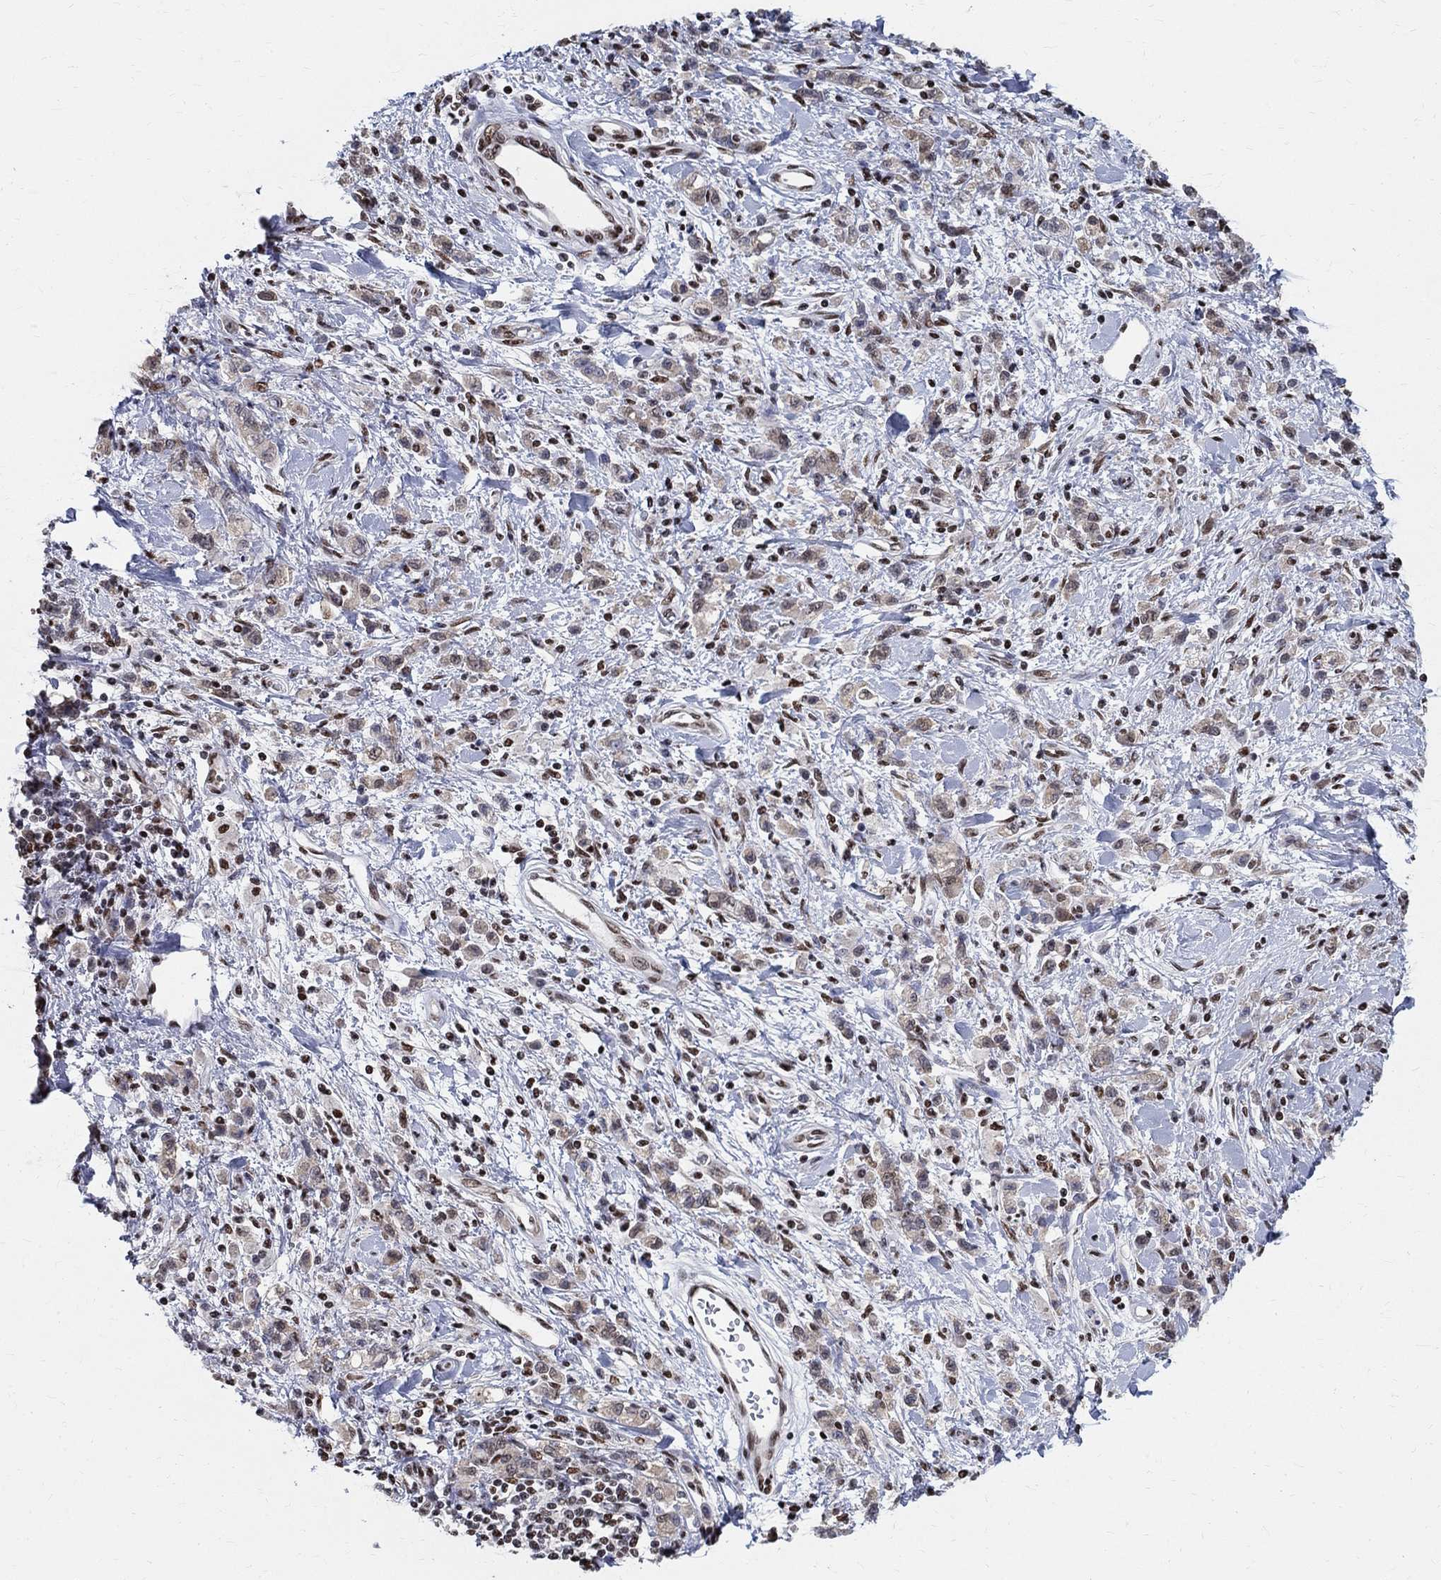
{"staining": {"intensity": "weak", "quantity": ">75%", "location": "cytoplasmic/membranous,nuclear"}, "tissue": "stomach cancer", "cell_type": "Tumor cells", "image_type": "cancer", "snomed": [{"axis": "morphology", "description": "Adenocarcinoma, NOS"}, {"axis": "topography", "description": "Stomach"}], "caption": "IHC of human adenocarcinoma (stomach) reveals low levels of weak cytoplasmic/membranous and nuclear positivity in about >75% of tumor cells.", "gene": "FBXO16", "patient": {"sex": "male", "age": 77}}